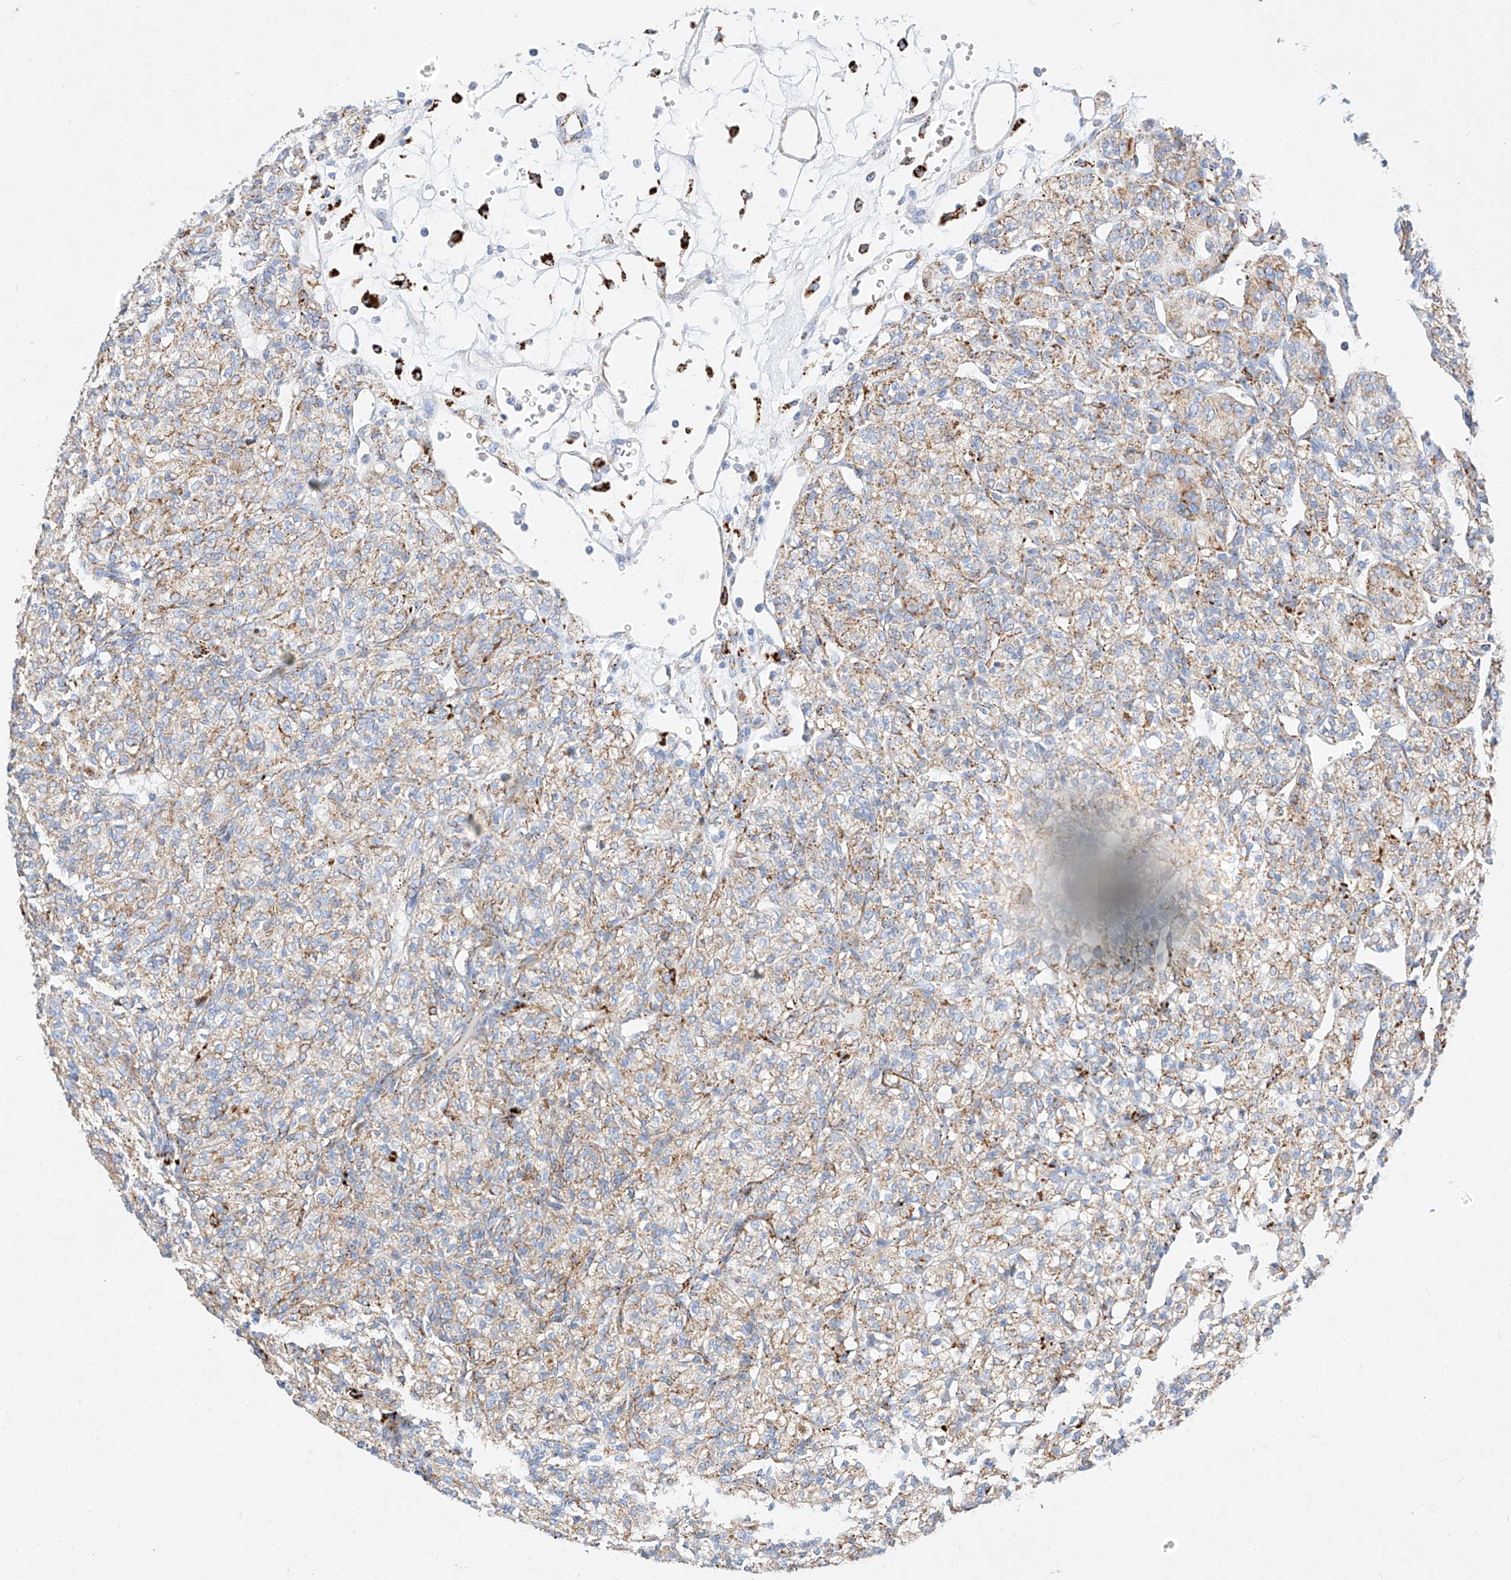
{"staining": {"intensity": "weak", "quantity": ">75%", "location": "cytoplasmic/membranous"}, "tissue": "renal cancer", "cell_type": "Tumor cells", "image_type": "cancer", "snomed": [{"axis": "morphology", "description": "Adenocarcinoma, NOS"}, {"axis": "topography", "description": "Kidney"}], "caption": "Adenocarcinoma (renal) stained with a protein marker reveals weak staining in tumor cells.", "gene": "C6orf62", "patient": {"sex": "male", "age": 77}}